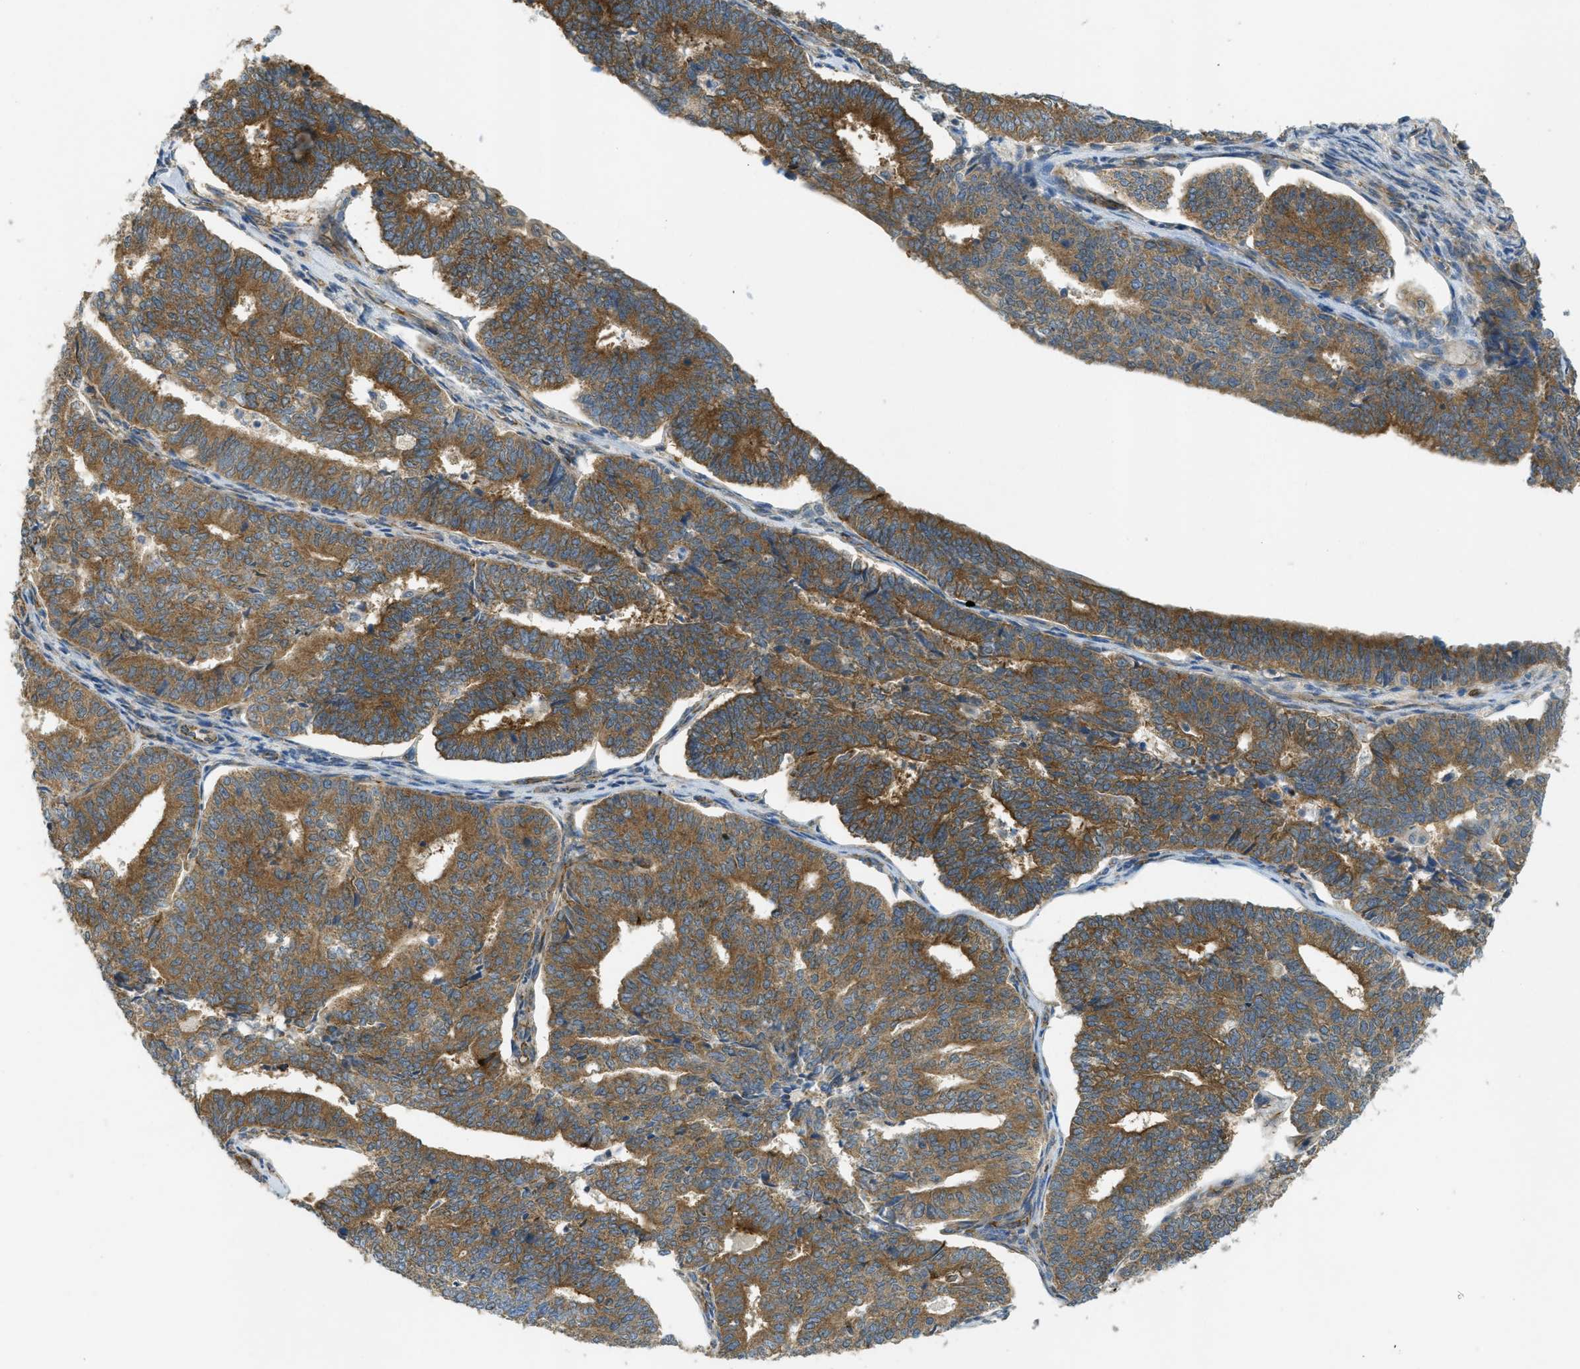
{"staining": {"intensity": "moderate", "quantity": ">75%", "location": "cytoplasmic/membranous"}, "tissue": "endometrial cancer", "cell_type": "Tumor cells", "image_type": "cancer", "snomed": [{"axis": "morphology", "description": "Adenocarcinoma, NOS"}, {"axis": "topography", "description": "Endometrium"}], "caption": "DAB immunohistochemical staining of human endometrial adenocarcinoma shows moderate cytoplasmic/membranous protein expression in approximately >75% of tumor cells. The staining was performed using DAB, with brown indicating positive protein expression. Nuclei are stained blue with hematoxylin.", "gene": "JCAD", "patient": {"sex": "female", "age": 70}}